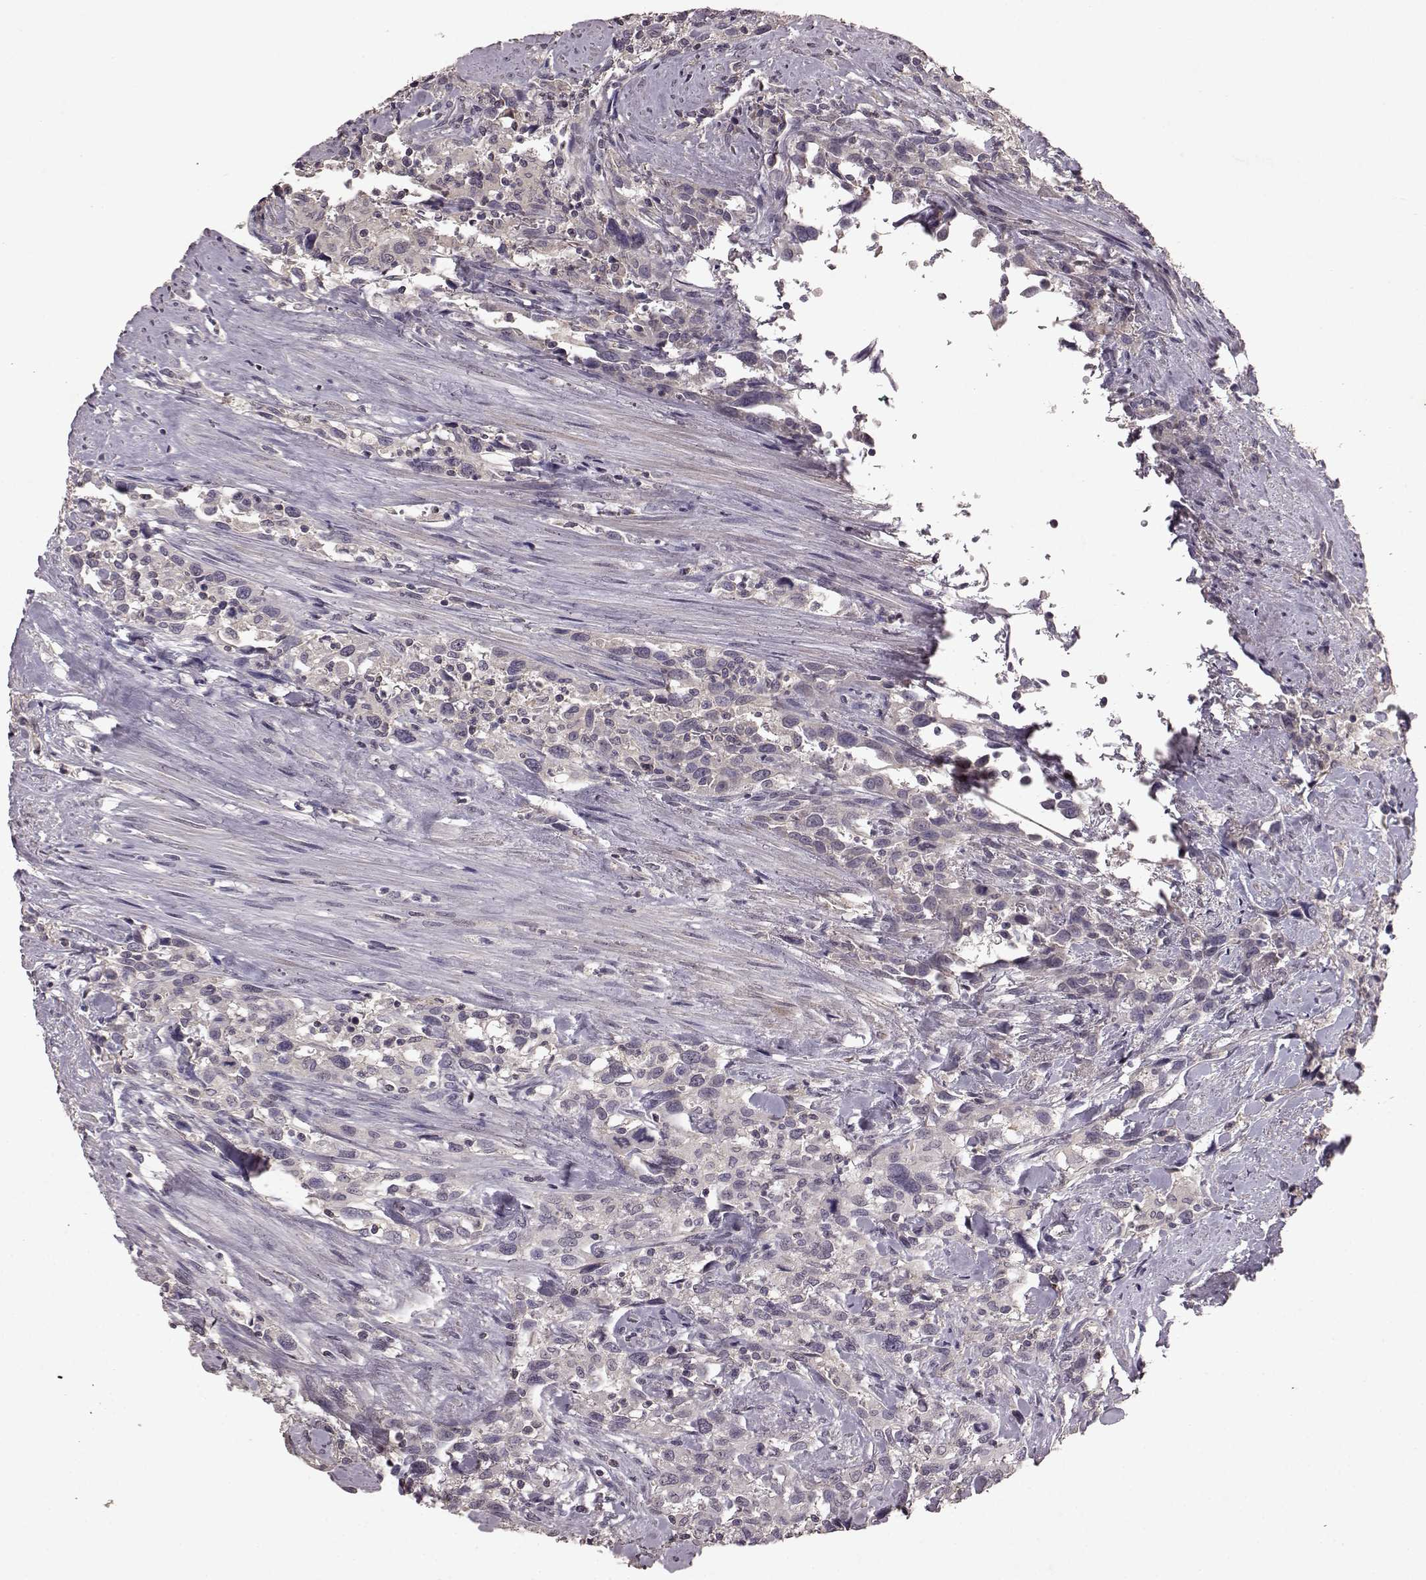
{"staining": {"intensity": "negative", "quantity": "none", "location": "none"}, "tissue": "urothelial cancer", "cell_type": "Tumor cells", "image_type": "cancer", "snomed": [{"axis": "morphology", "description": "Urothelial carcinoma, NOS"}, {"axis": "morphology", "description": "Urothelial carcinoma, High grade"}, {"axis": "topography", "description": "Urinary bladder"}], "caption": "The image reveals no significant expression in tumor cells of urothelial cancer.", "gene": "FRRS1L", "patient": {"sex": "female", "age": 64}}